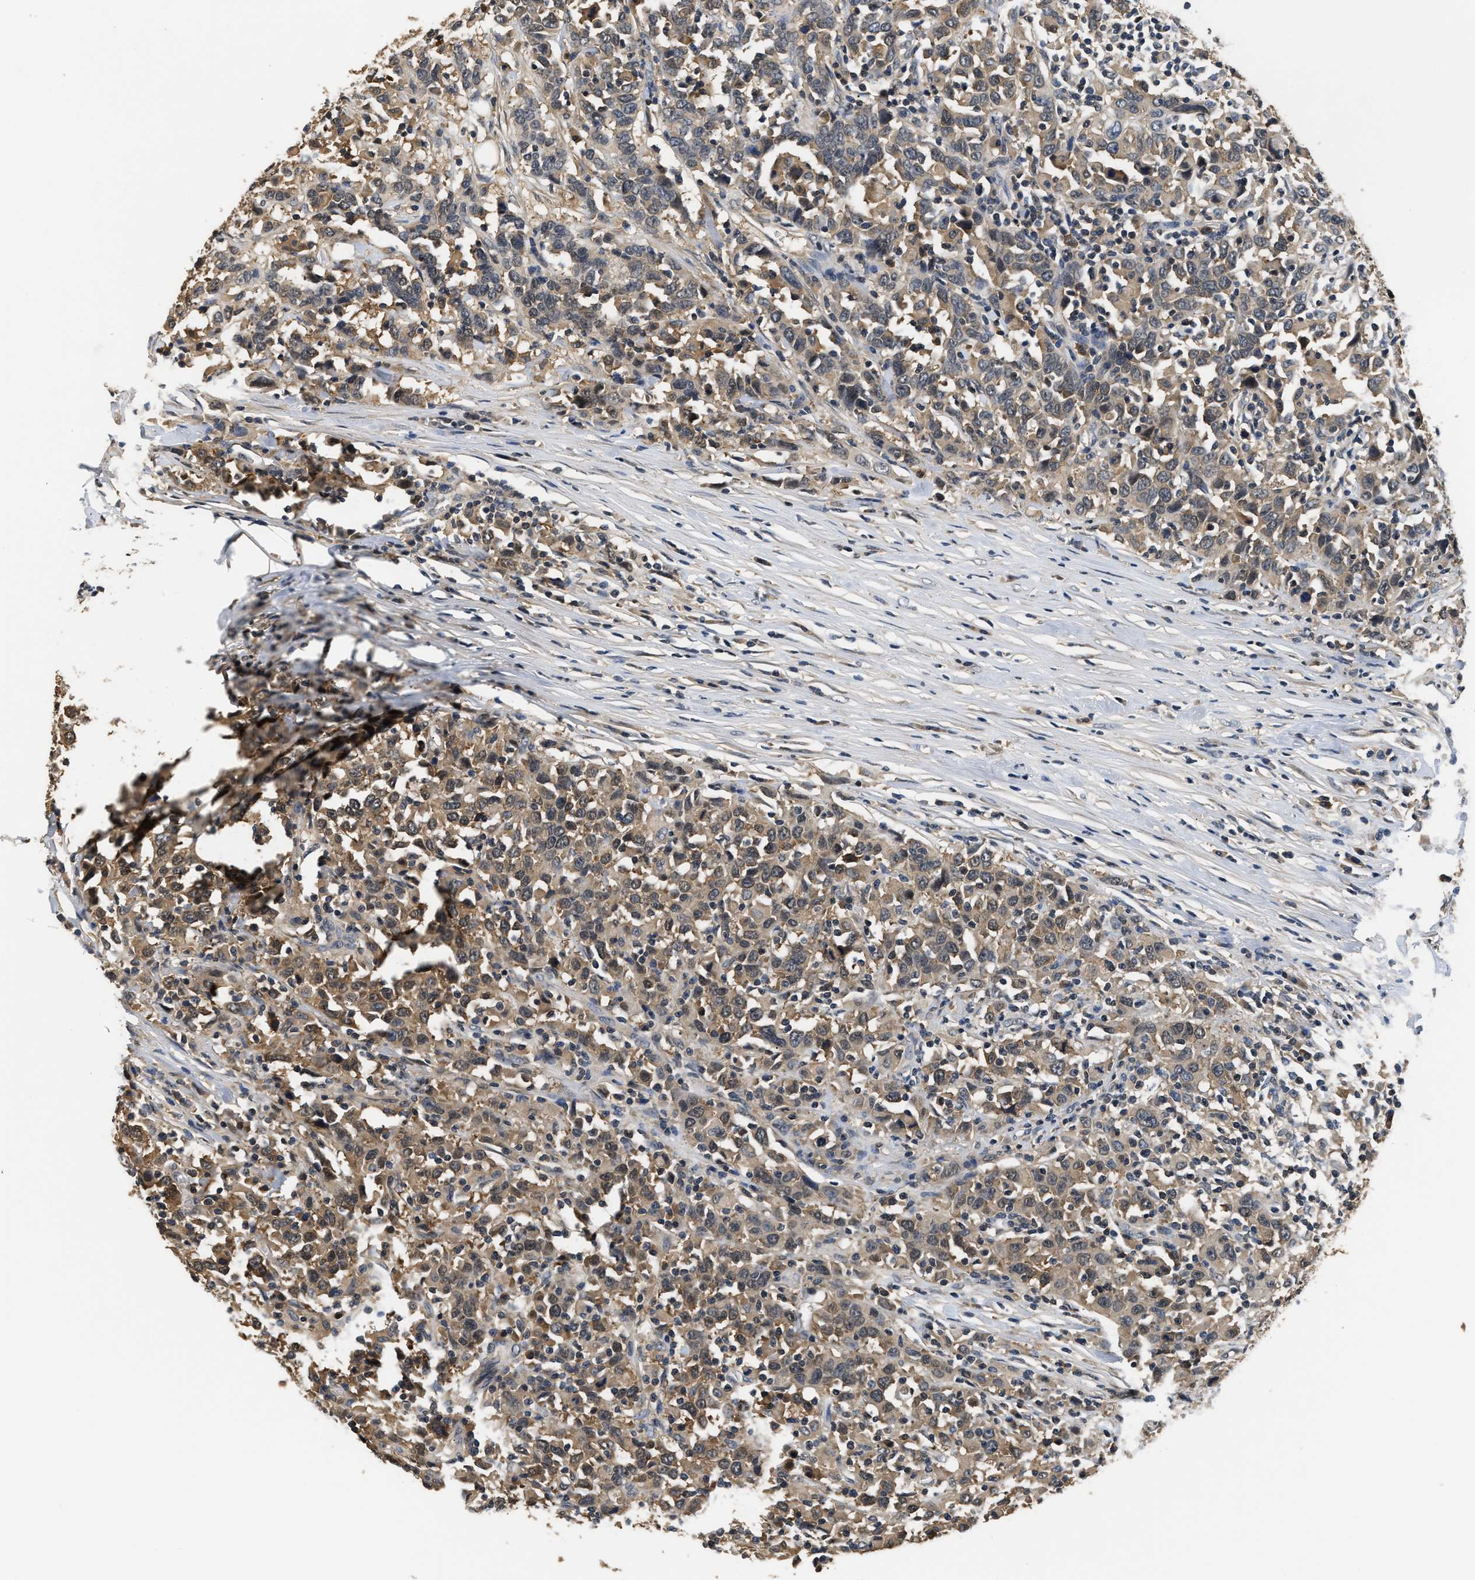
{"staining": {"intensity": "weak", "quantity": ">75%", "location": "cytoplasmic/membranous"}, "tissue": "urothelial cancer", "cell_type": "Tumor cells", "image_type": "cancer", "snomed": [{"axis": "morphology", "description": "Urothelial carcinoma, High grade"}, {"axis": "topography", "description": "Kidney"}, {"axis": "topography", "description": "Urinary bladder"}], "caption": "IHC photomicrograph of human high-grade urothelial carcinoma stained for a protein (brown), which demonstrates low levels of weak cytoplasmic/membranous expression in approximately >75% of tumor cells.", "gene": "GPI", "patient": {"sex": "male", "age": 77}}